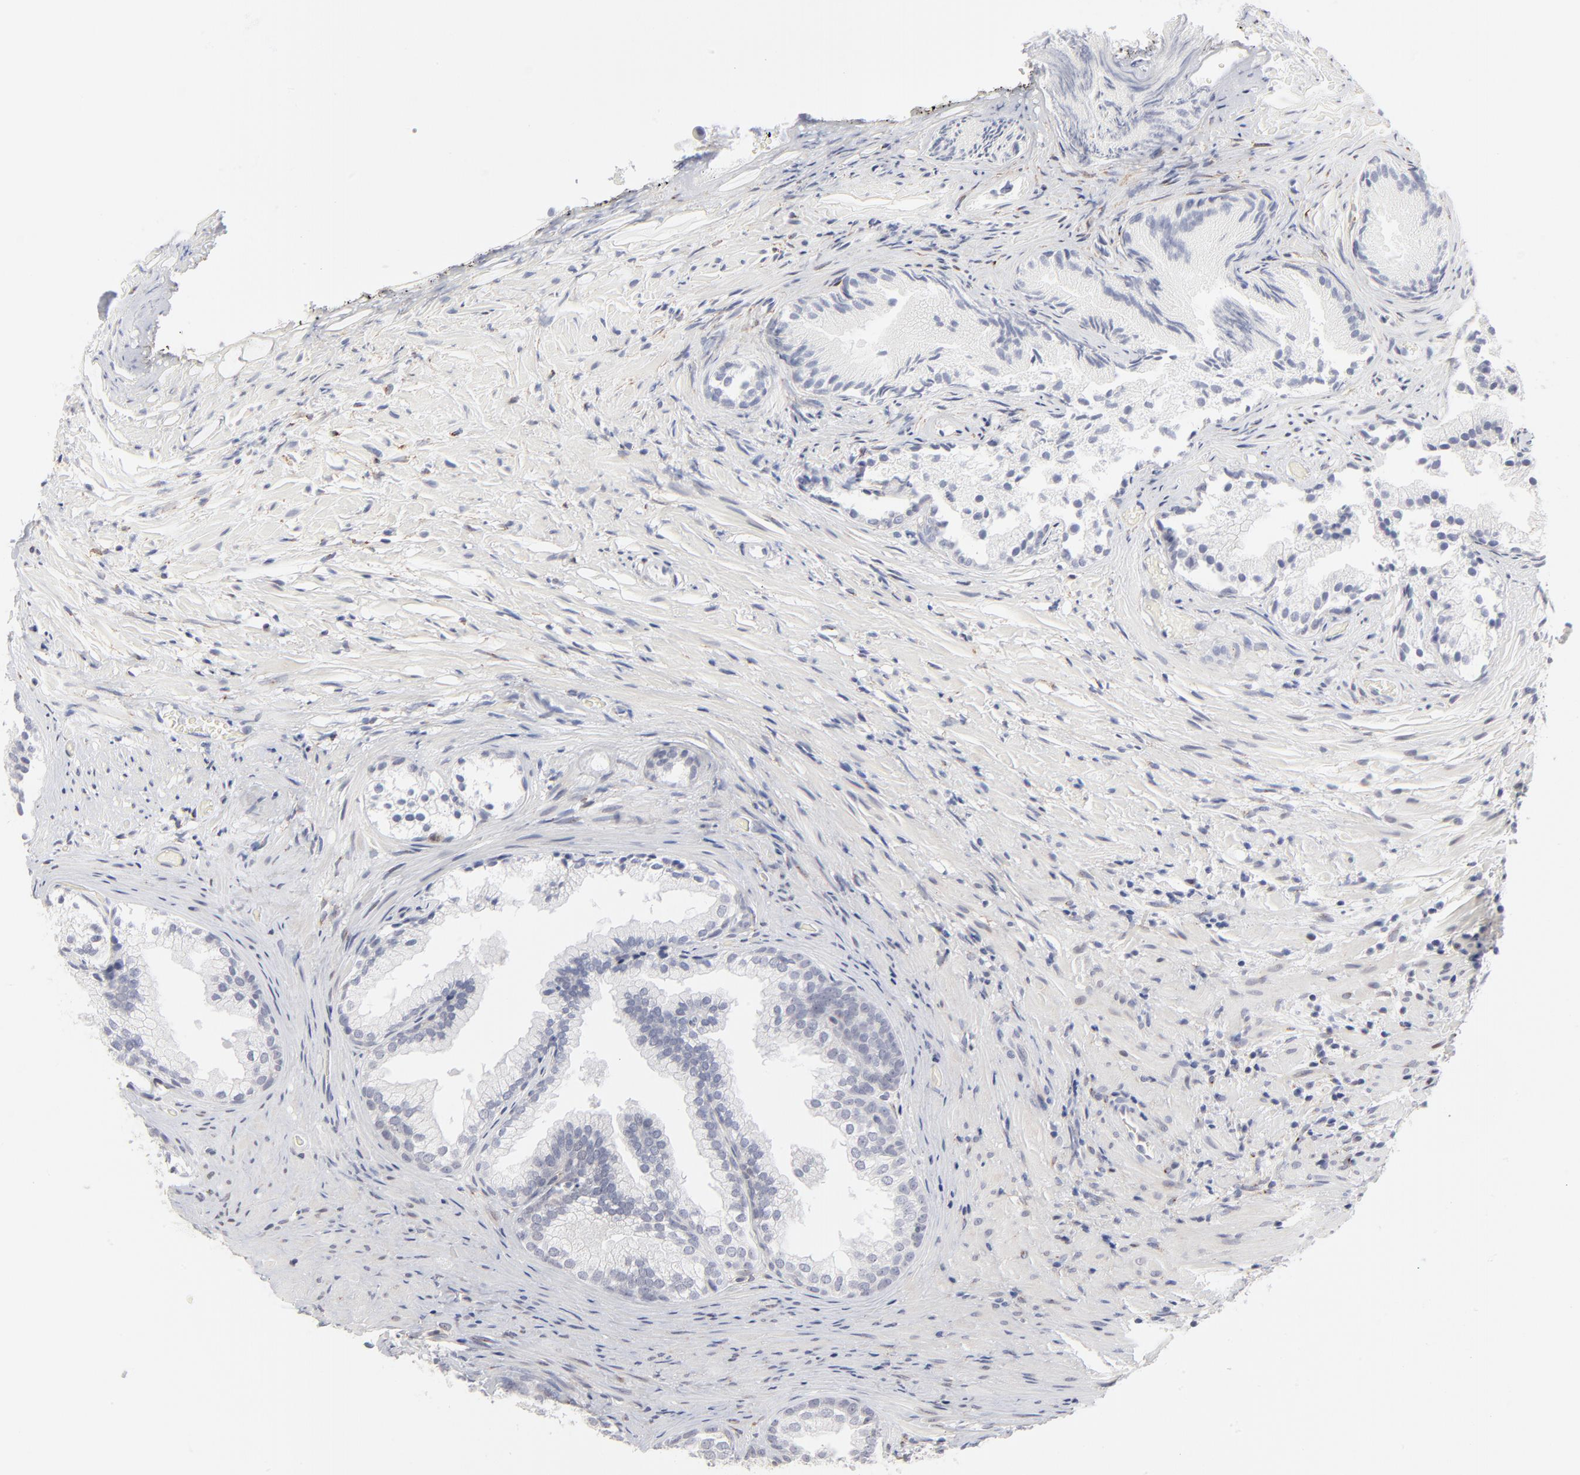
{"staining": {"intensity": "negative", "quantity": "none", "location": "none"}, "tissue": "prostate", "cell_type": "Glandular cells", "image_type": "normal", "snomed": [{"axis": "morphology", "description": "Normal tissue, NOS"}, {"axis": "topography", "description": "Prostate"}], "caption": "This is an immunohistochemistry photomicrograph of normal human prostate. There is no expression in glandular cells.", "gene": "AURKA", "patient": {"sex": "male", "age": 76}}